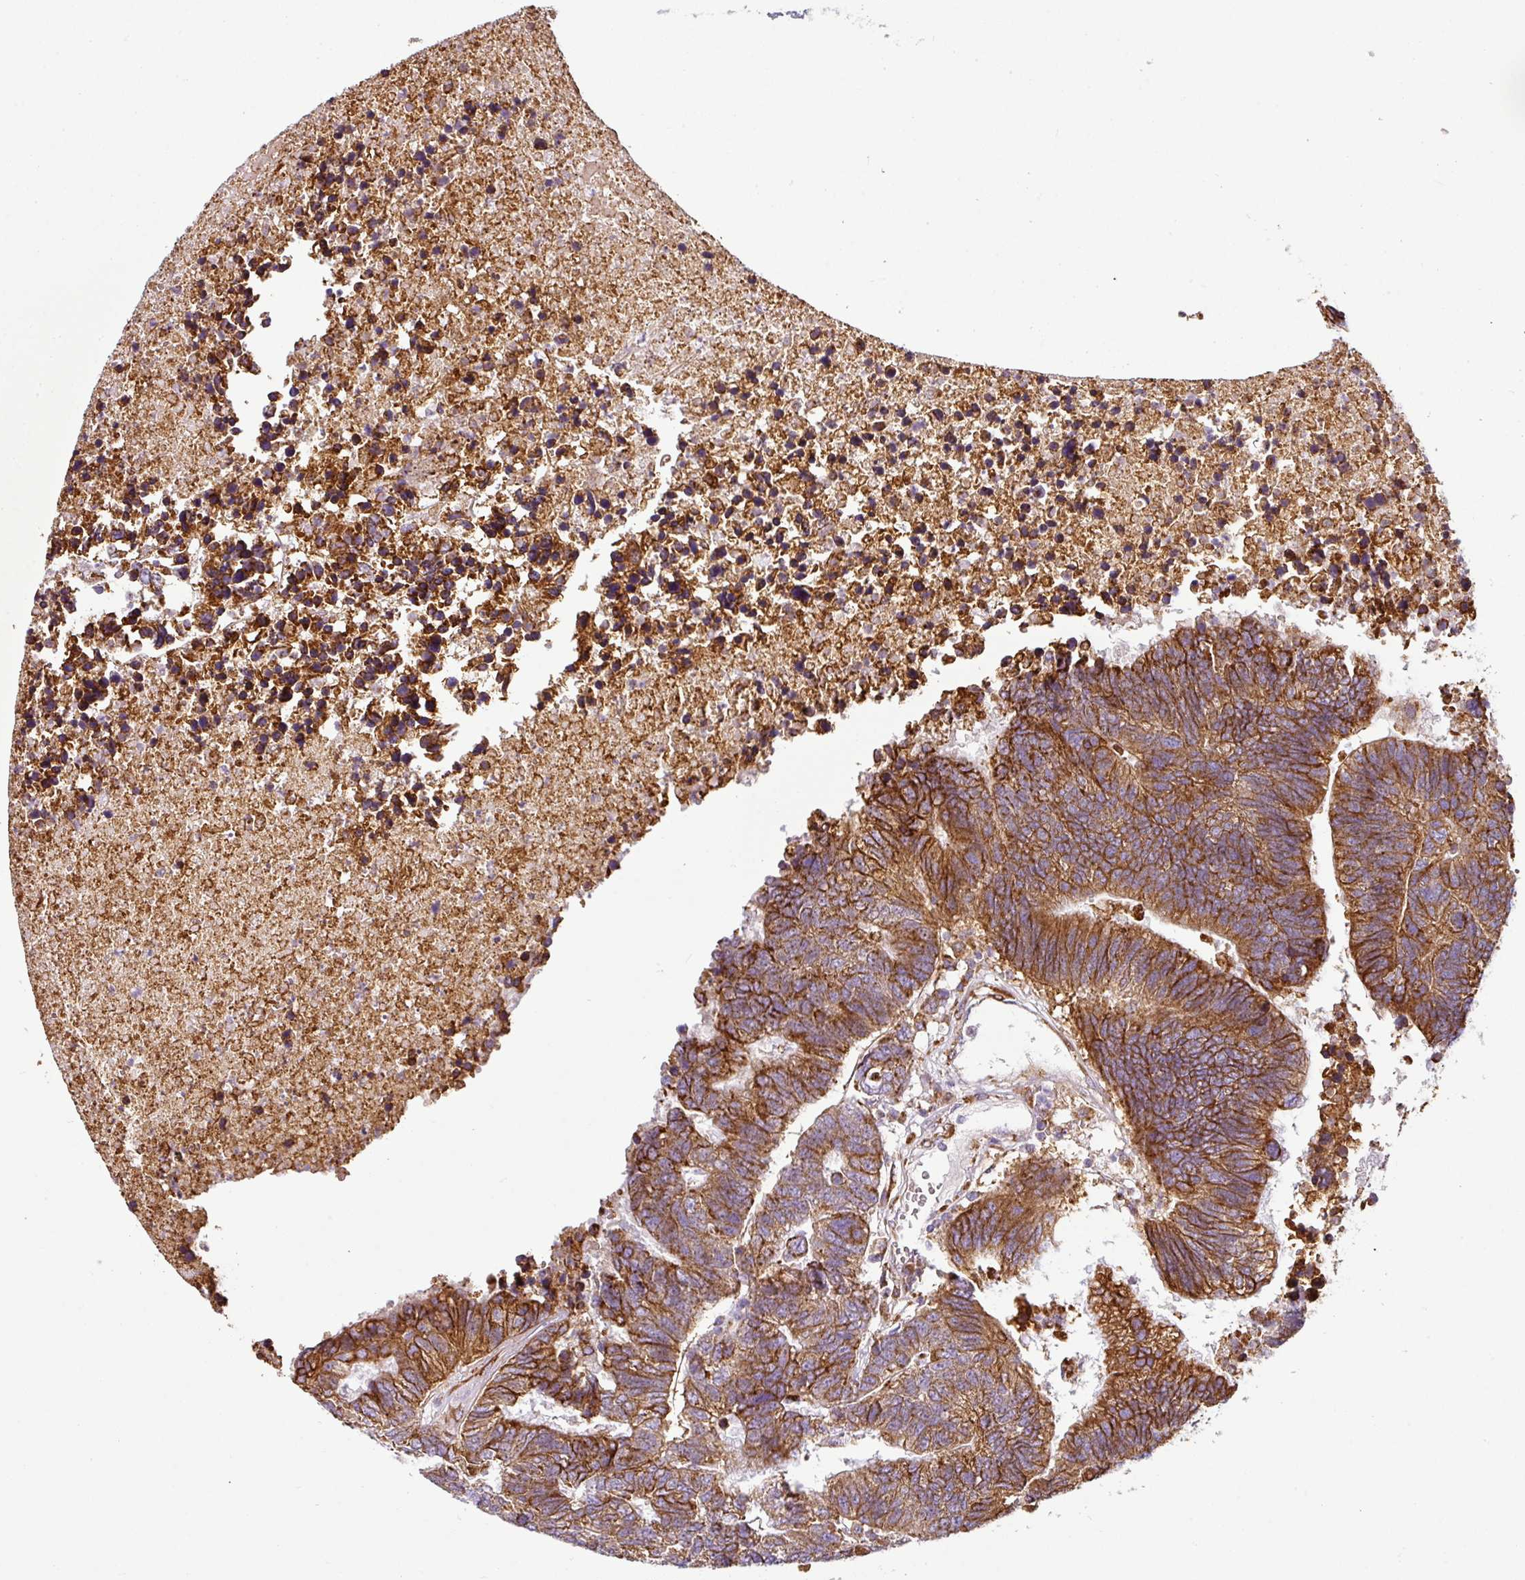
{"staining": {"intensity": "strong", "quantity": ">75%", "location": "cytoplasmic/membranous"}, "tissue": "colorectal cancer", "cell_type": "Tumor cells", "image_type": "cancer", "snomed": [{"axis": "morphology", "description": "Adenocarcinoma, NOS"}, {"axis": "topography", "description": "Colon"}], "caption": "Immunohistochemistry (IHC) (DAB (3,3'-diaminobenzidine)) staining of colorectal cancer shows strong cytoplasmic/membranous protein positivity in about >75% of tumor cells. (DAB (3,3'-diaminobenzidine) = brown stain, brightfield microscopy at high magnification).", "gene": "ANKRD18A", "patient": {"sex": "female", "age": 48}}